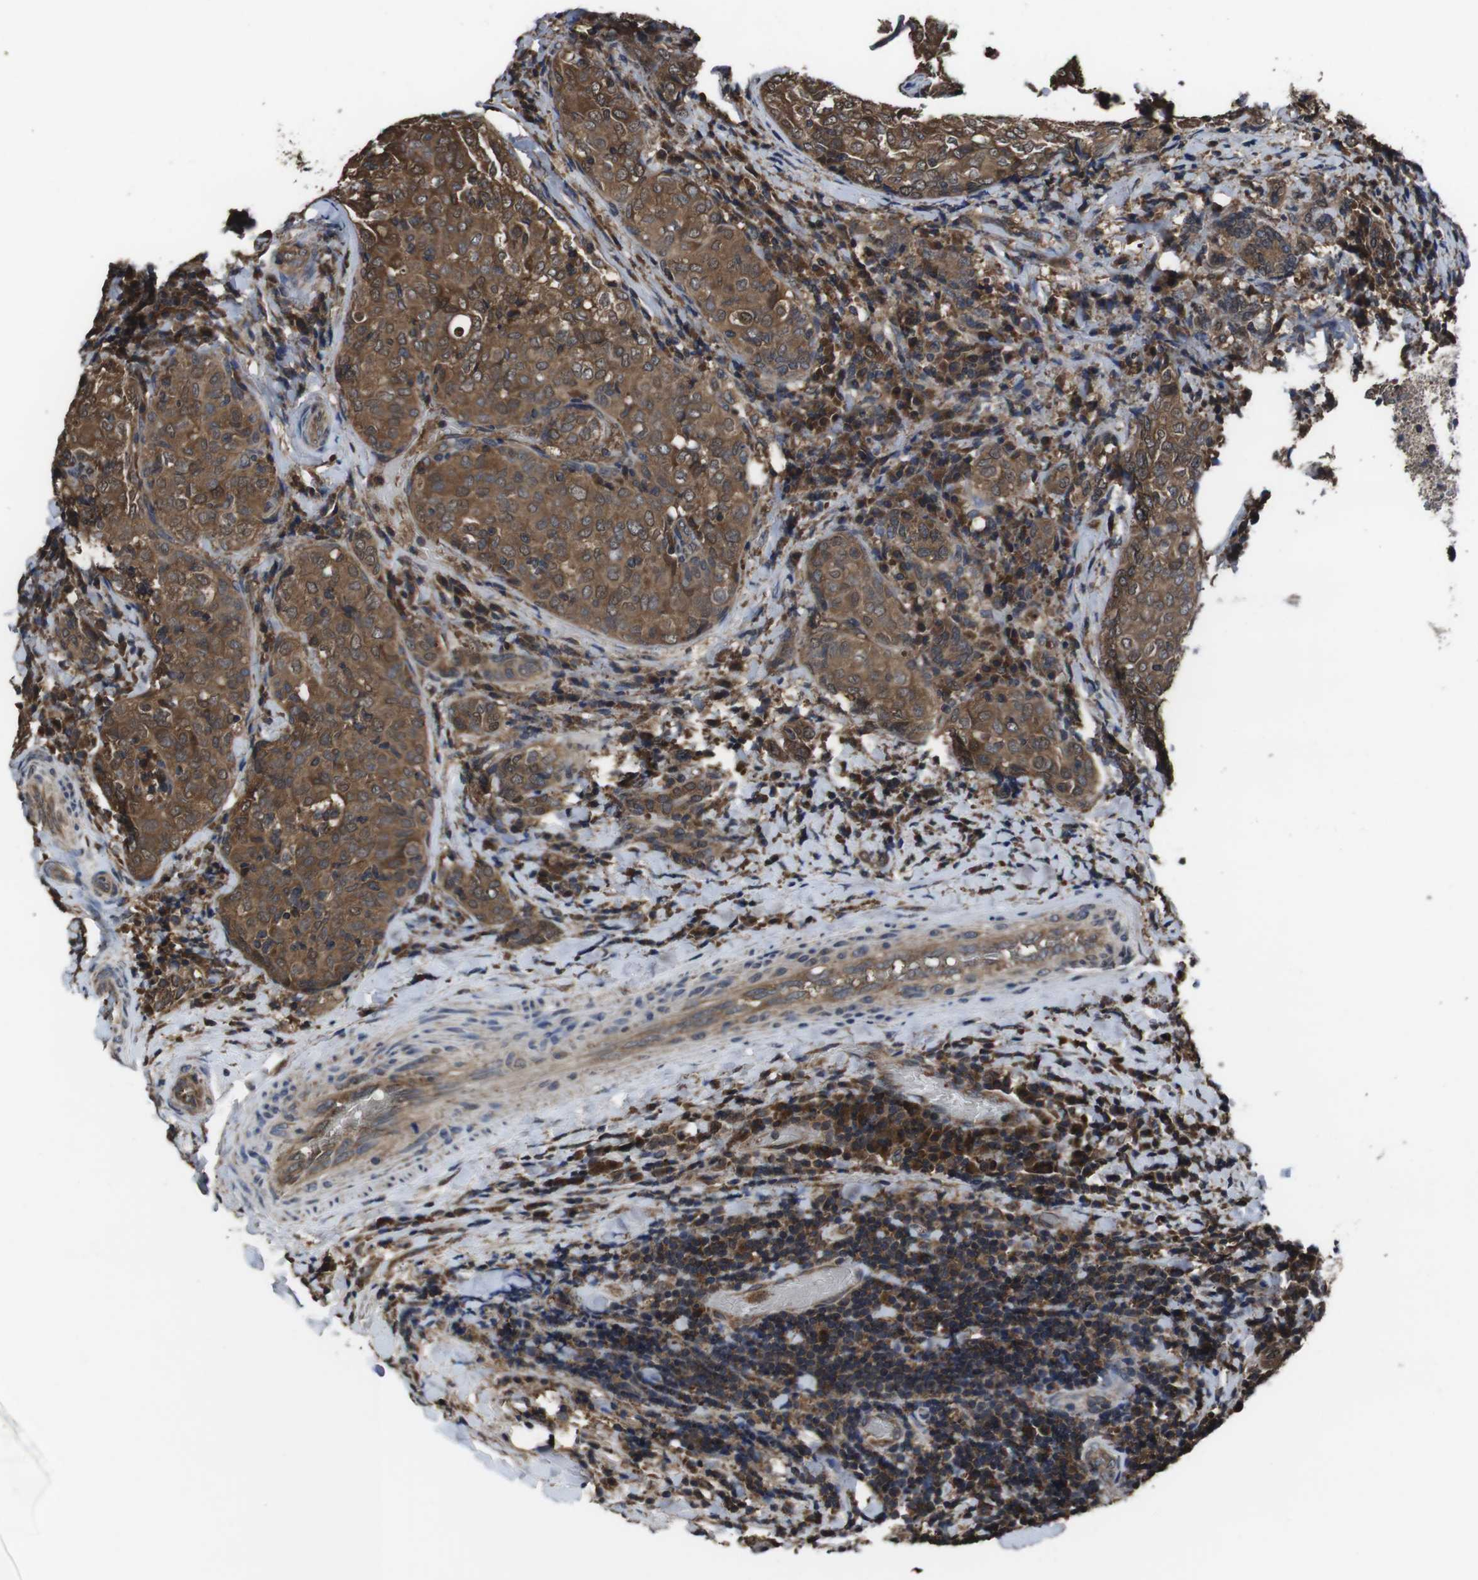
{"staining": {"intensity": "moderate", "quantity": ">75%", "location": "cytoplasmic/membranous"}, "tissue": "thyroid cancer", "cell_type": "Tumor cells", "image_type": "cancer", "snomed": [{"axis": "morphology", "description": "Normal tissue, NOS"}, {"axis": "morphology", "description": "Papillary adenocarcinoma, NOS"}, {"axis": "topography", "description": "Thyroid gland"}], "caption": "DAB (3,3'-diaminobenzidine) immunohistochemical staining of human papillary adenocarcinoma (thyroid) shows moderate cytoplasmic/membranous protein staining in about >75% of tumor cells.", "gene": "CXCL11", "patient": {"sex": "female", "age": 30}}